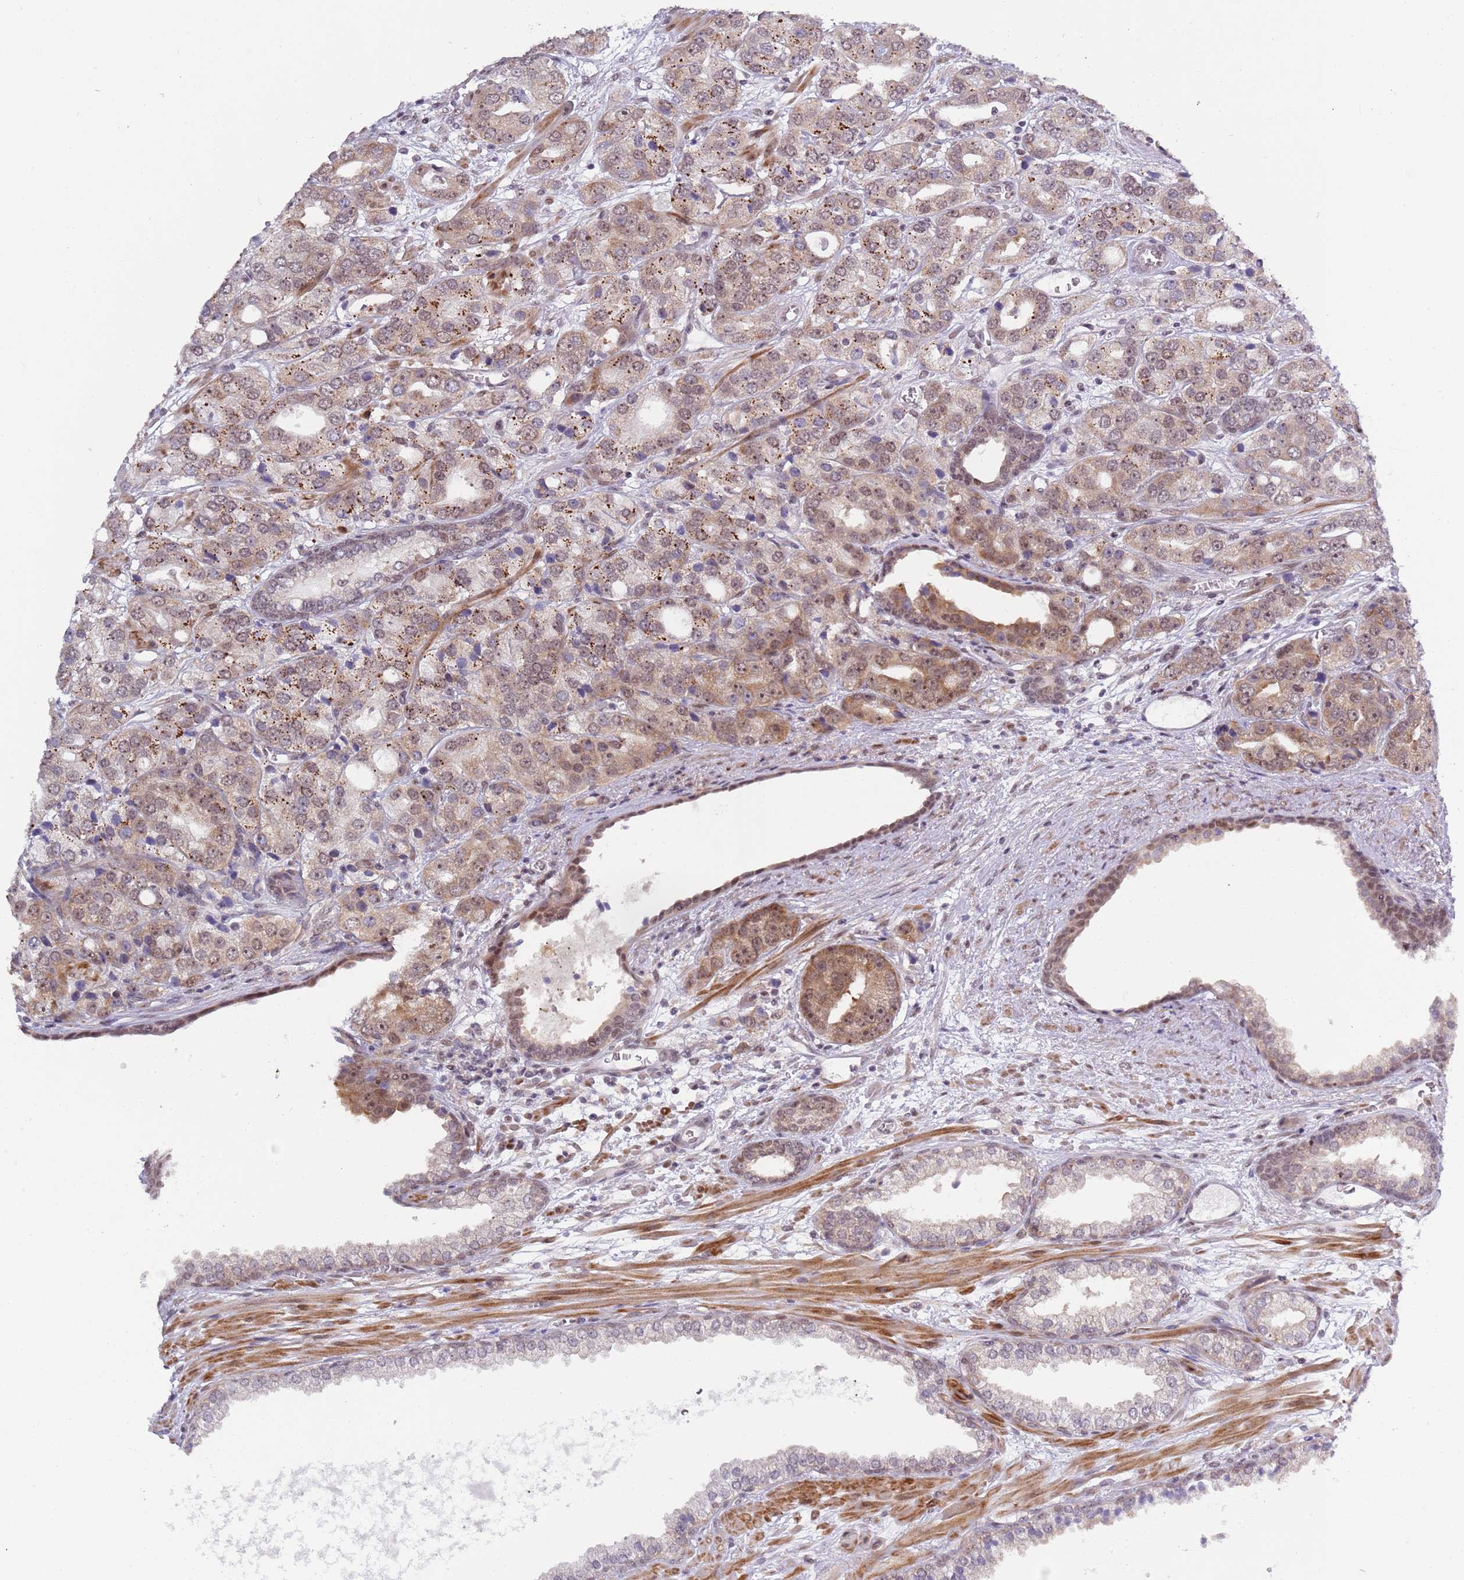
{"staining": {"intensity": "moderate", "quantity": ">75%", "location": "cytoplasmic/membranous,nuclear"}, "tissue": "prostate cancer", "cell_type": "Tumor cells", "image_type": "cancer", "snomed": [{"axis": "morphology", "description": "Adenocarcinoma, High grade"}, {"axis": "topography", "description": "Prostate"}], "caption": "Moderate cytoplasmic/membranous and nuclear positivity for a protein is present in approximately >75% of tumor cells of prostate cancer (adenocarcinoma (high-grade)) using immunohistochemistry (IHC).", "gene": "SLC25A32", "patient": {"sex": "male", "age": 71}}